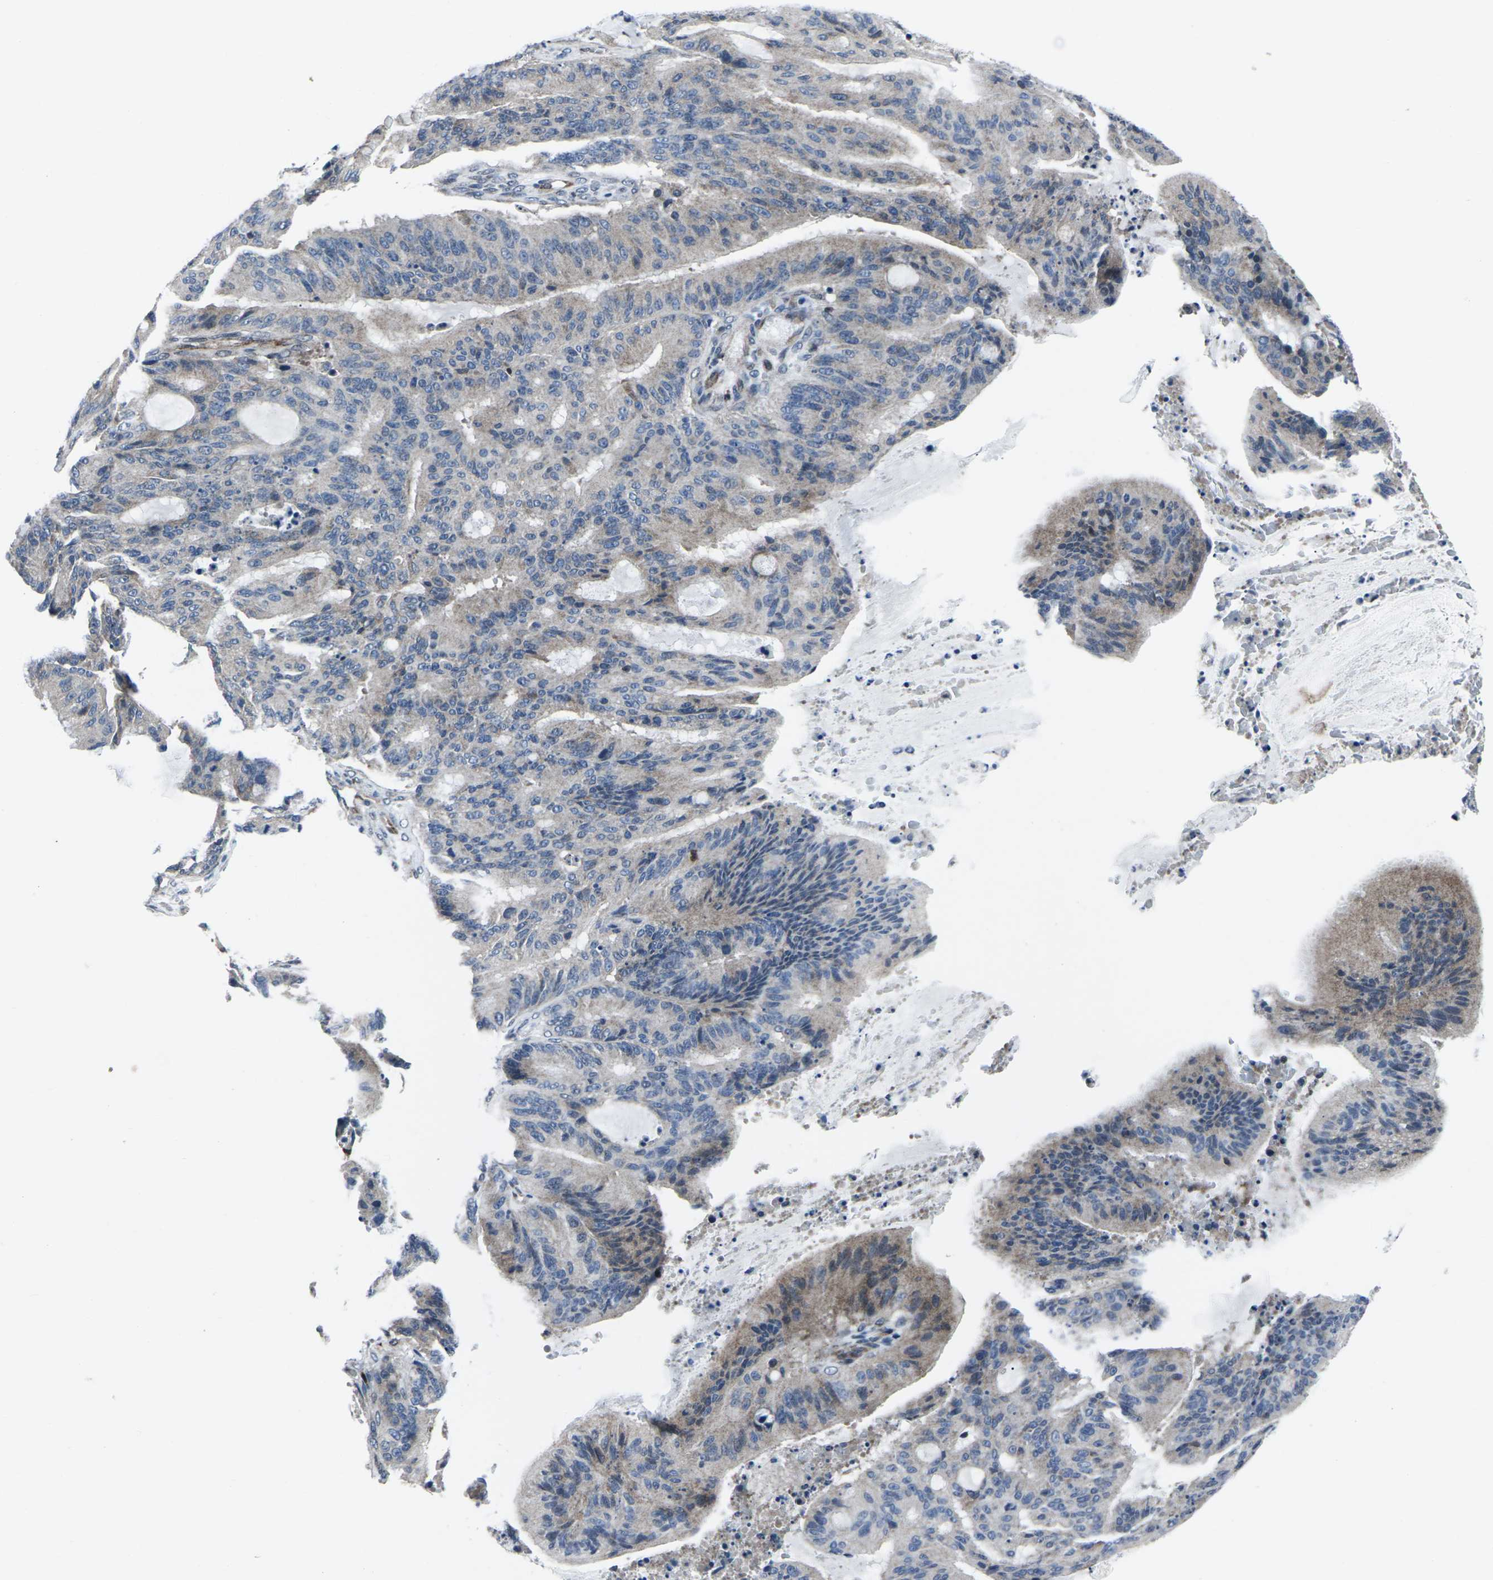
{"staining": {"intensity": "weak", "quantity": "25%-75%", "location": "cytoplasmic/membranous"}, "tissue": "liver cancer", "cell_type": "Tumor cells", "image_type": "cancer", "snomed": [{"axis": "morphology", "description": "Cholangiocarcinoma"}, {"axis": "topography", "description": "Liver"}], "caption": "Immunohistochemistry (IHC) image of neoplastic tissue: human liver cancer (cholangiocarcinoma) stained using IHC shows low levels of weak protein expression localized specifically in the cytoplasmic/membranous of tumor cells, appearing as a cytoplasmic/membranous brown color.", "gene": "STAT4", "patient": {"sex": "female", "age": 73}}